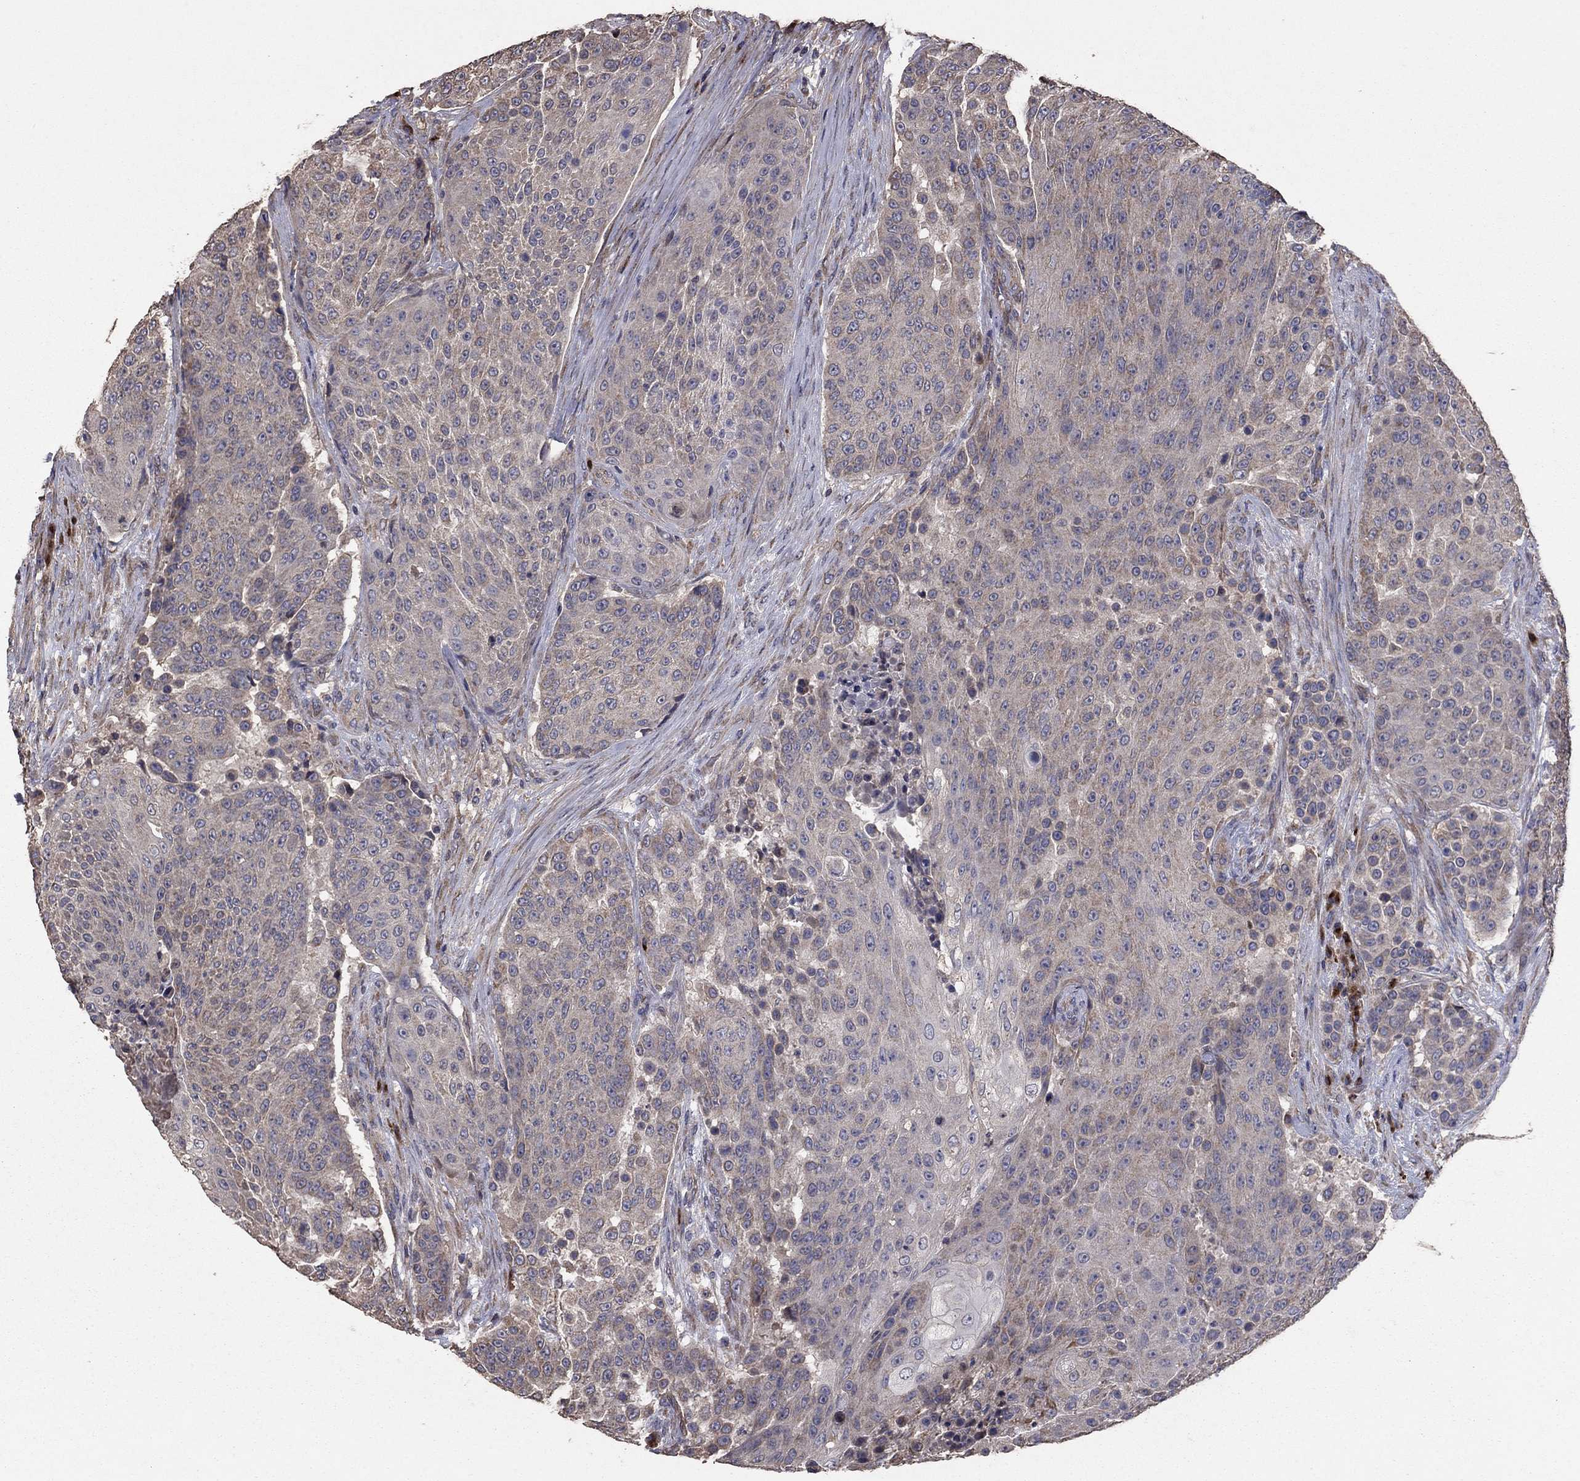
{"staining": {"intensity": "negative", "quantity": "none", "location": "none"}, "tissue": "urothelial cancer", "cell_type": "Tumor cells", "image_type": "cancer", "snomed": [{"axis": "morphology", "description": "Urothelial carcinoma, High grade"}, {"axis": "topography", "description": "Urinary bladder"}], "caption": "Immunohistochemistry histopathology image of human high-grade urothelial carcinoma stained for a protein (brown), which shows no expression in tumor cells.", "gene": "FLT4", "patient": {"sex": "female", "age": 63}}